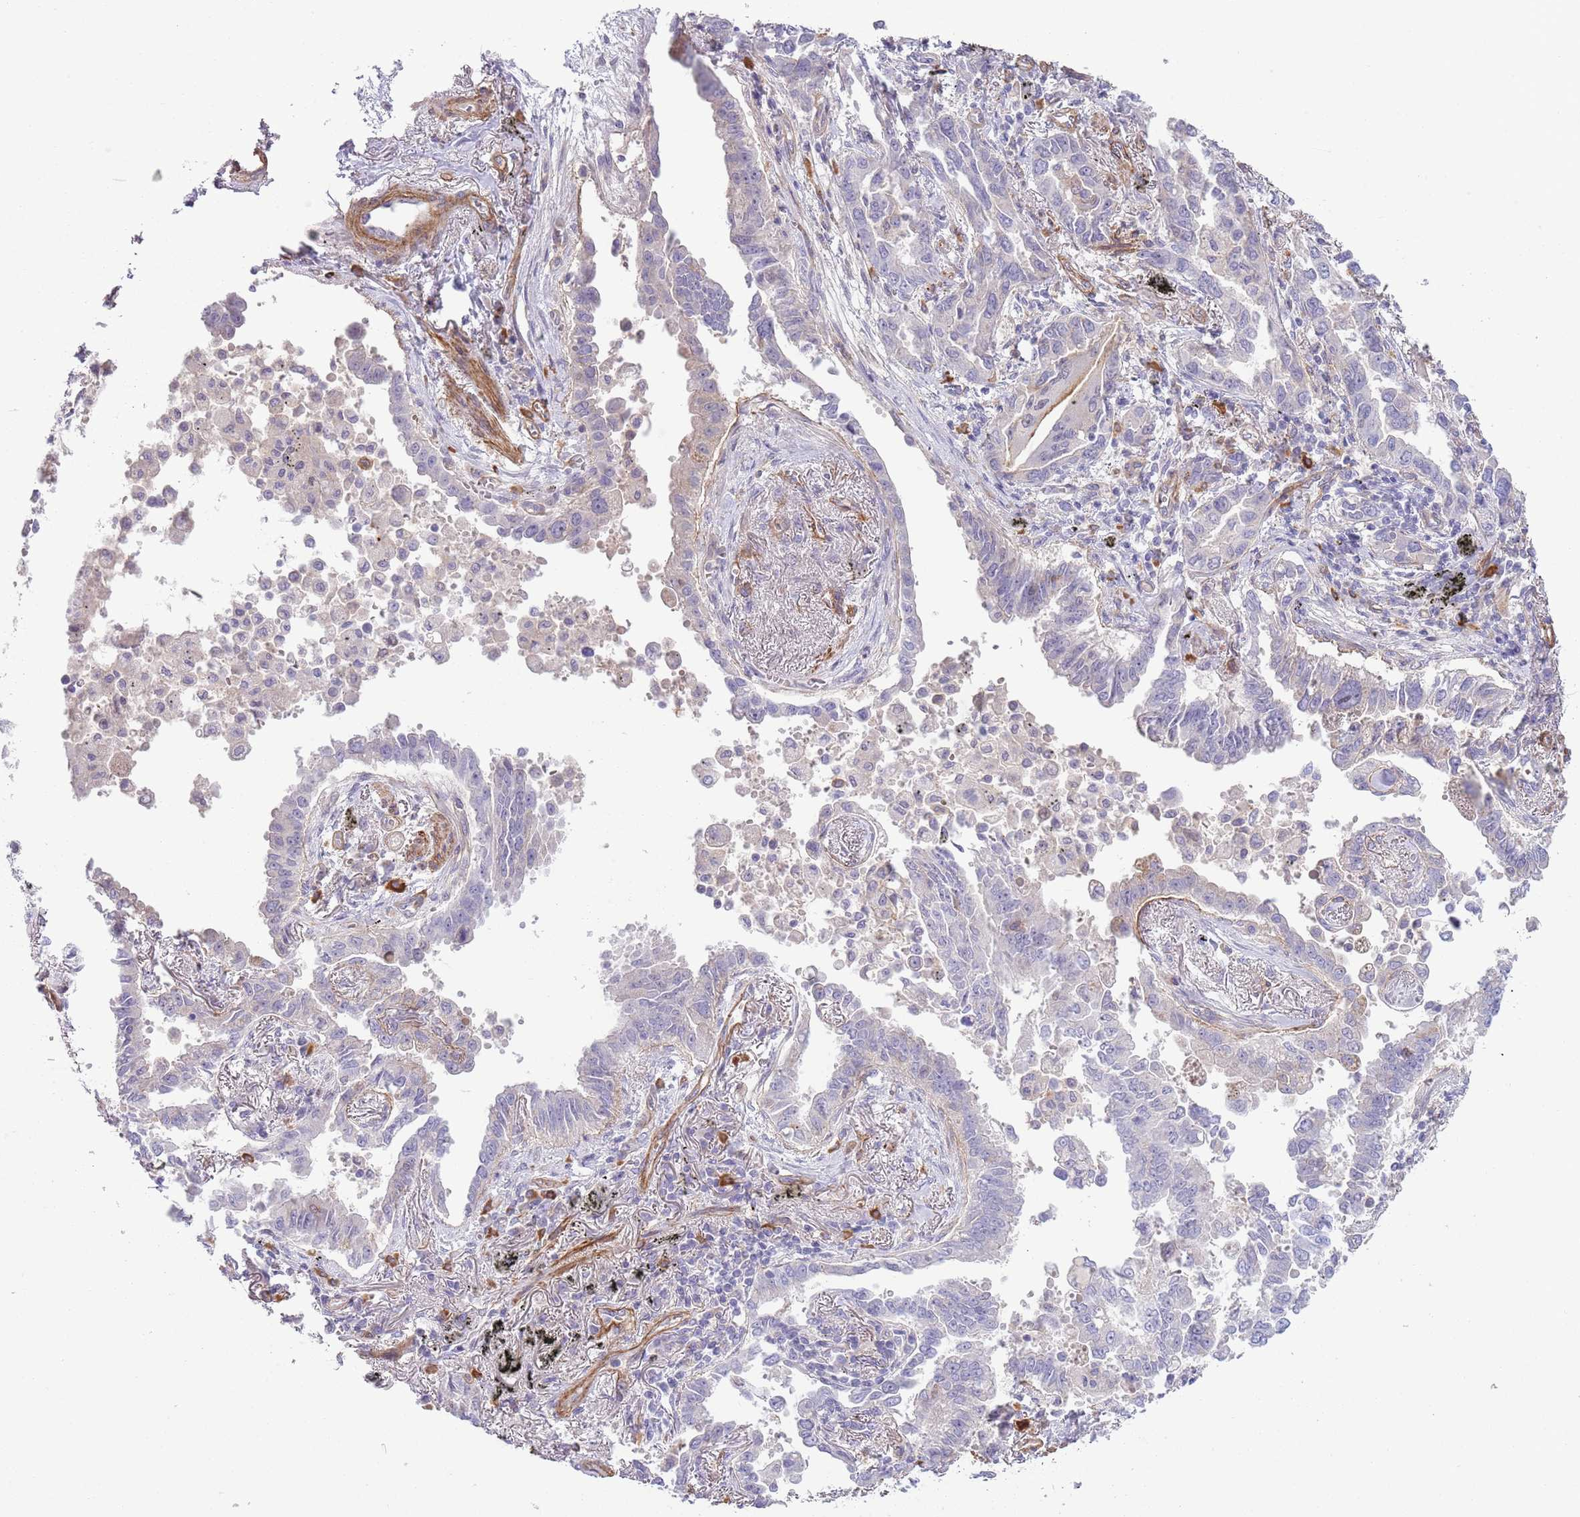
{"staining": {"intensity": "negative", "quantity": "none", "location": "none"}, "tissue": "lung cancer", "cell_type": "Tumor cells", "image_type": "cancer", "snomed": [{"axis": "morphology", "description": "Adenocarcinoma, NOS"}, {"axis": "topography", "description": "Lung"}], "caption": "DAB (3,3'-diaminobenzidine) immunohistochemical staining of adenocarcinoma (lung) exhibits no significant positivity in tumor cells.", "gene": "TINAGL1", "patient": {"sex": "male", "age": 67}}